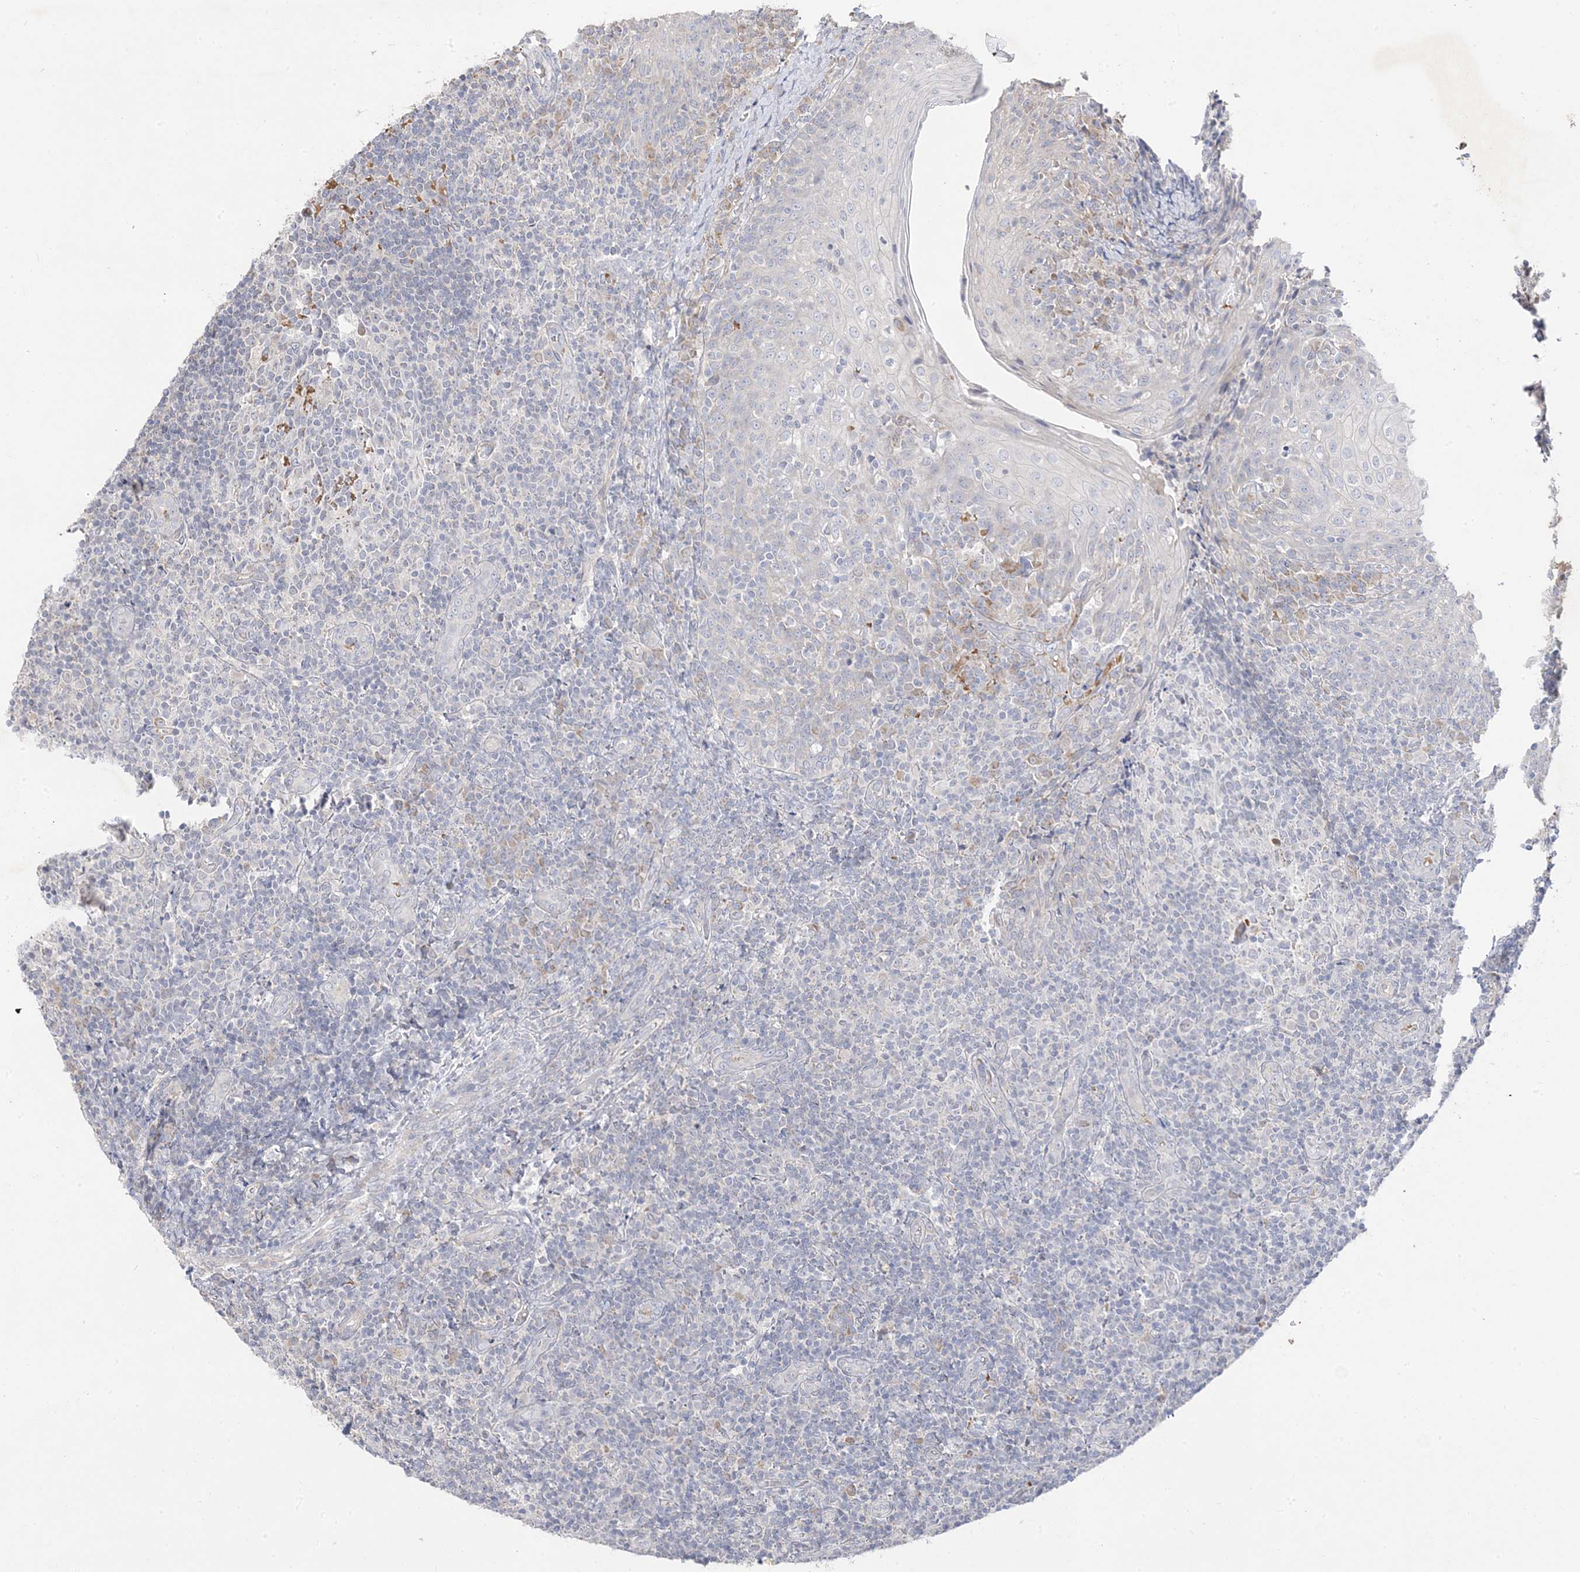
{"staining": {"intensity": "negative", "quantity": "none", "location": "none"}, "tissue": "tonsil", "cell_type": "Germinal center cells", "image_type": "normal", "snomed": [{"axis": "morphology", "description": "Normal tissue, NOS"}, {"axis": "topography", "description": "Tonsil"}], "caption": "High power microscopy histopathology image of an immunohistochemistry (IHC) photomicrograph of benign tonsil, revealing no significant expression in germinal center cells.", "gene": "TRANK1", "patient": {"sex": "female", "age": 19}}